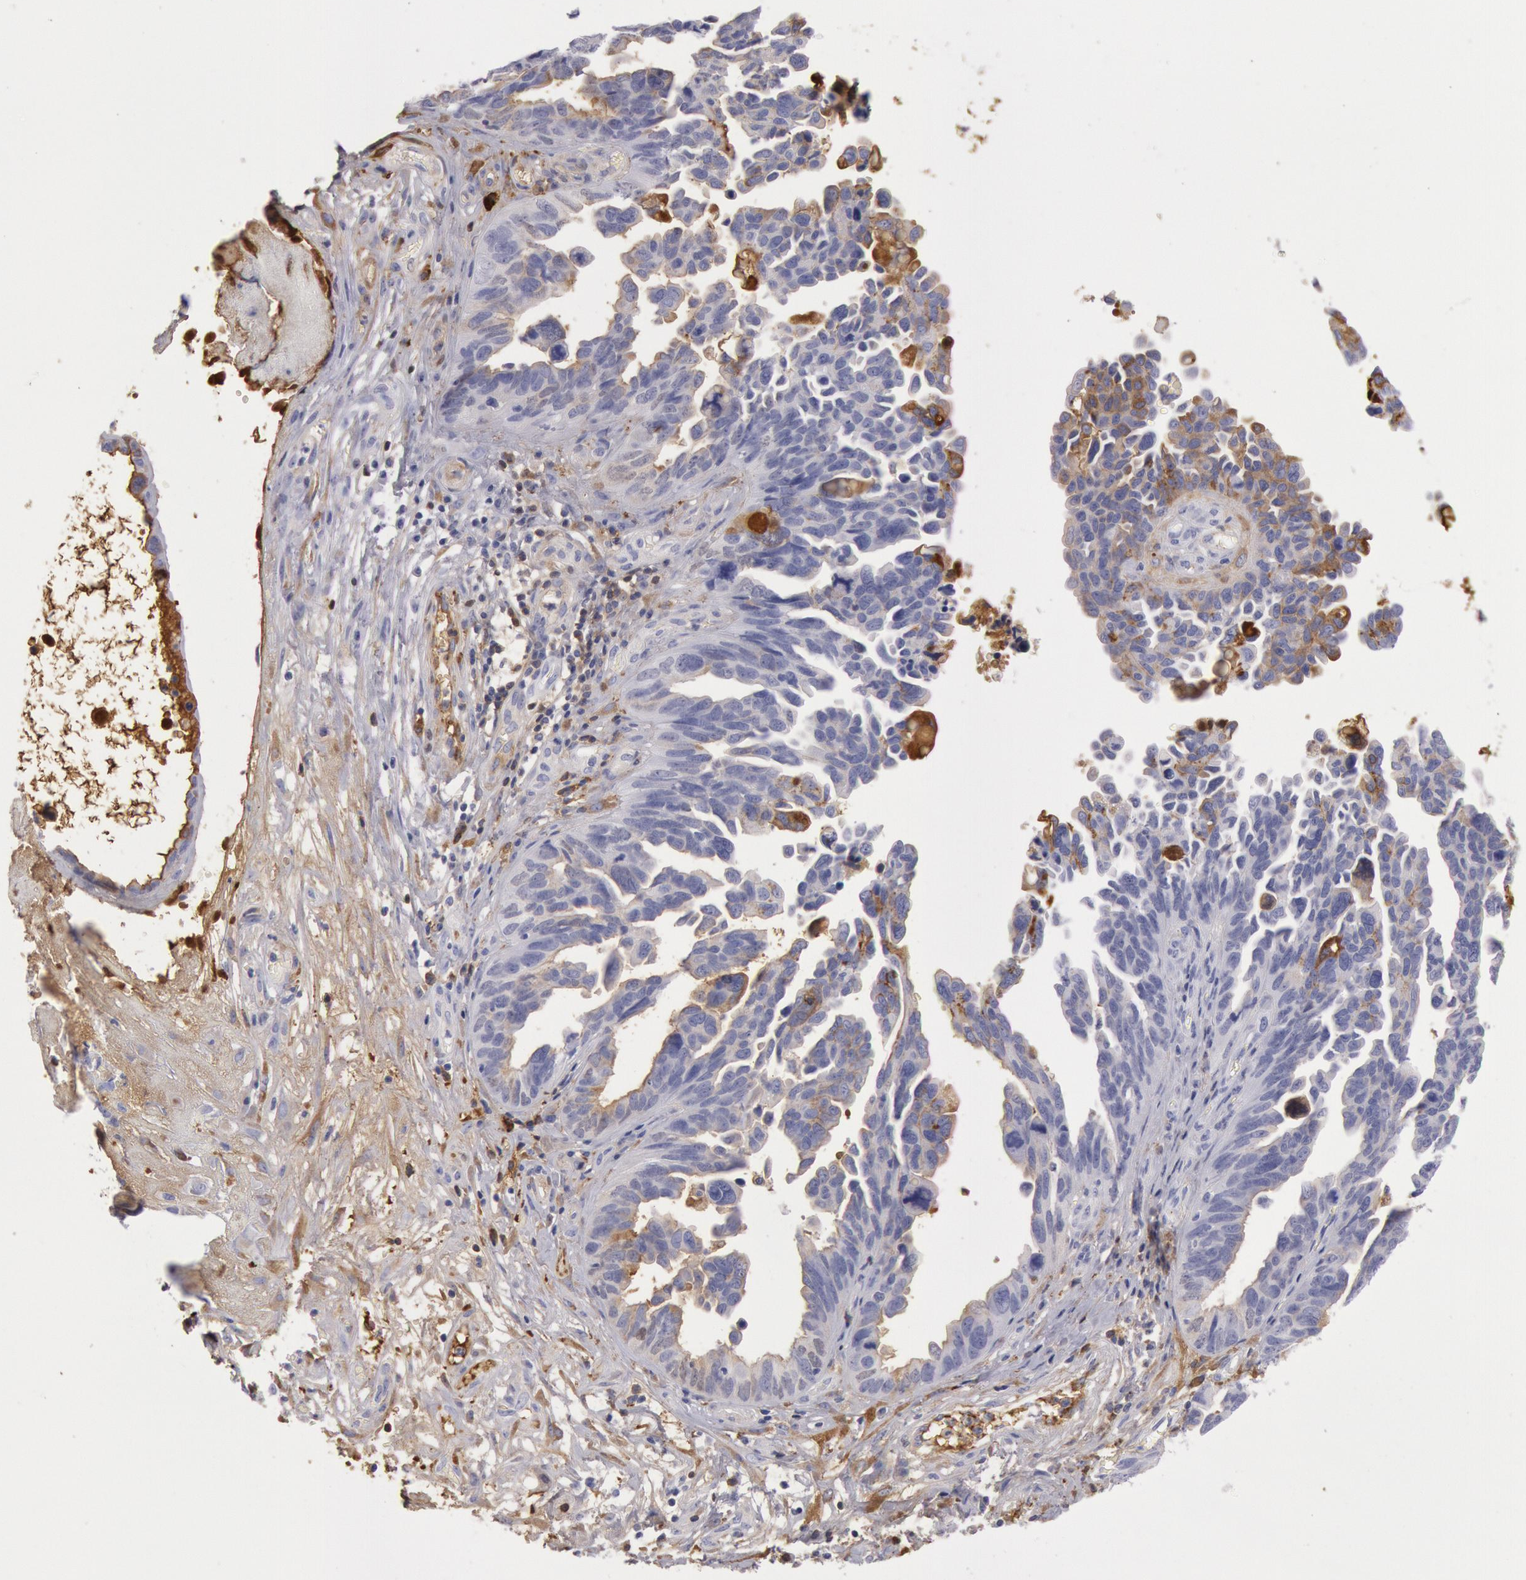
{"staining": {"intensity": "weak", "quantity": "25%-75%", "location": "cytoplasmic/membranous"}, "tissue": "ovarian cancer", "cell_type": "Tumor cells", "image_type": "cancer", "snomed": [{"axis": "morphology", "description": "Cystadenocarcinoma, serous, NOS"}, {"axis": "topography", "description": "Ovary"}], "caption": "Immunohistochemistry (IHC) image of neoplastic tissue: ovarian serous cystadenocarcinoma stained using immunohistochemistry demonstrates low levels of weak protein expression localized specifically in the cytoplasmic/membranous of tumor cells, appearing as a cytoplasmic/membranous brown color.", "gene": "IGHA1", "patient": {"sex": "female", "age": 64}}